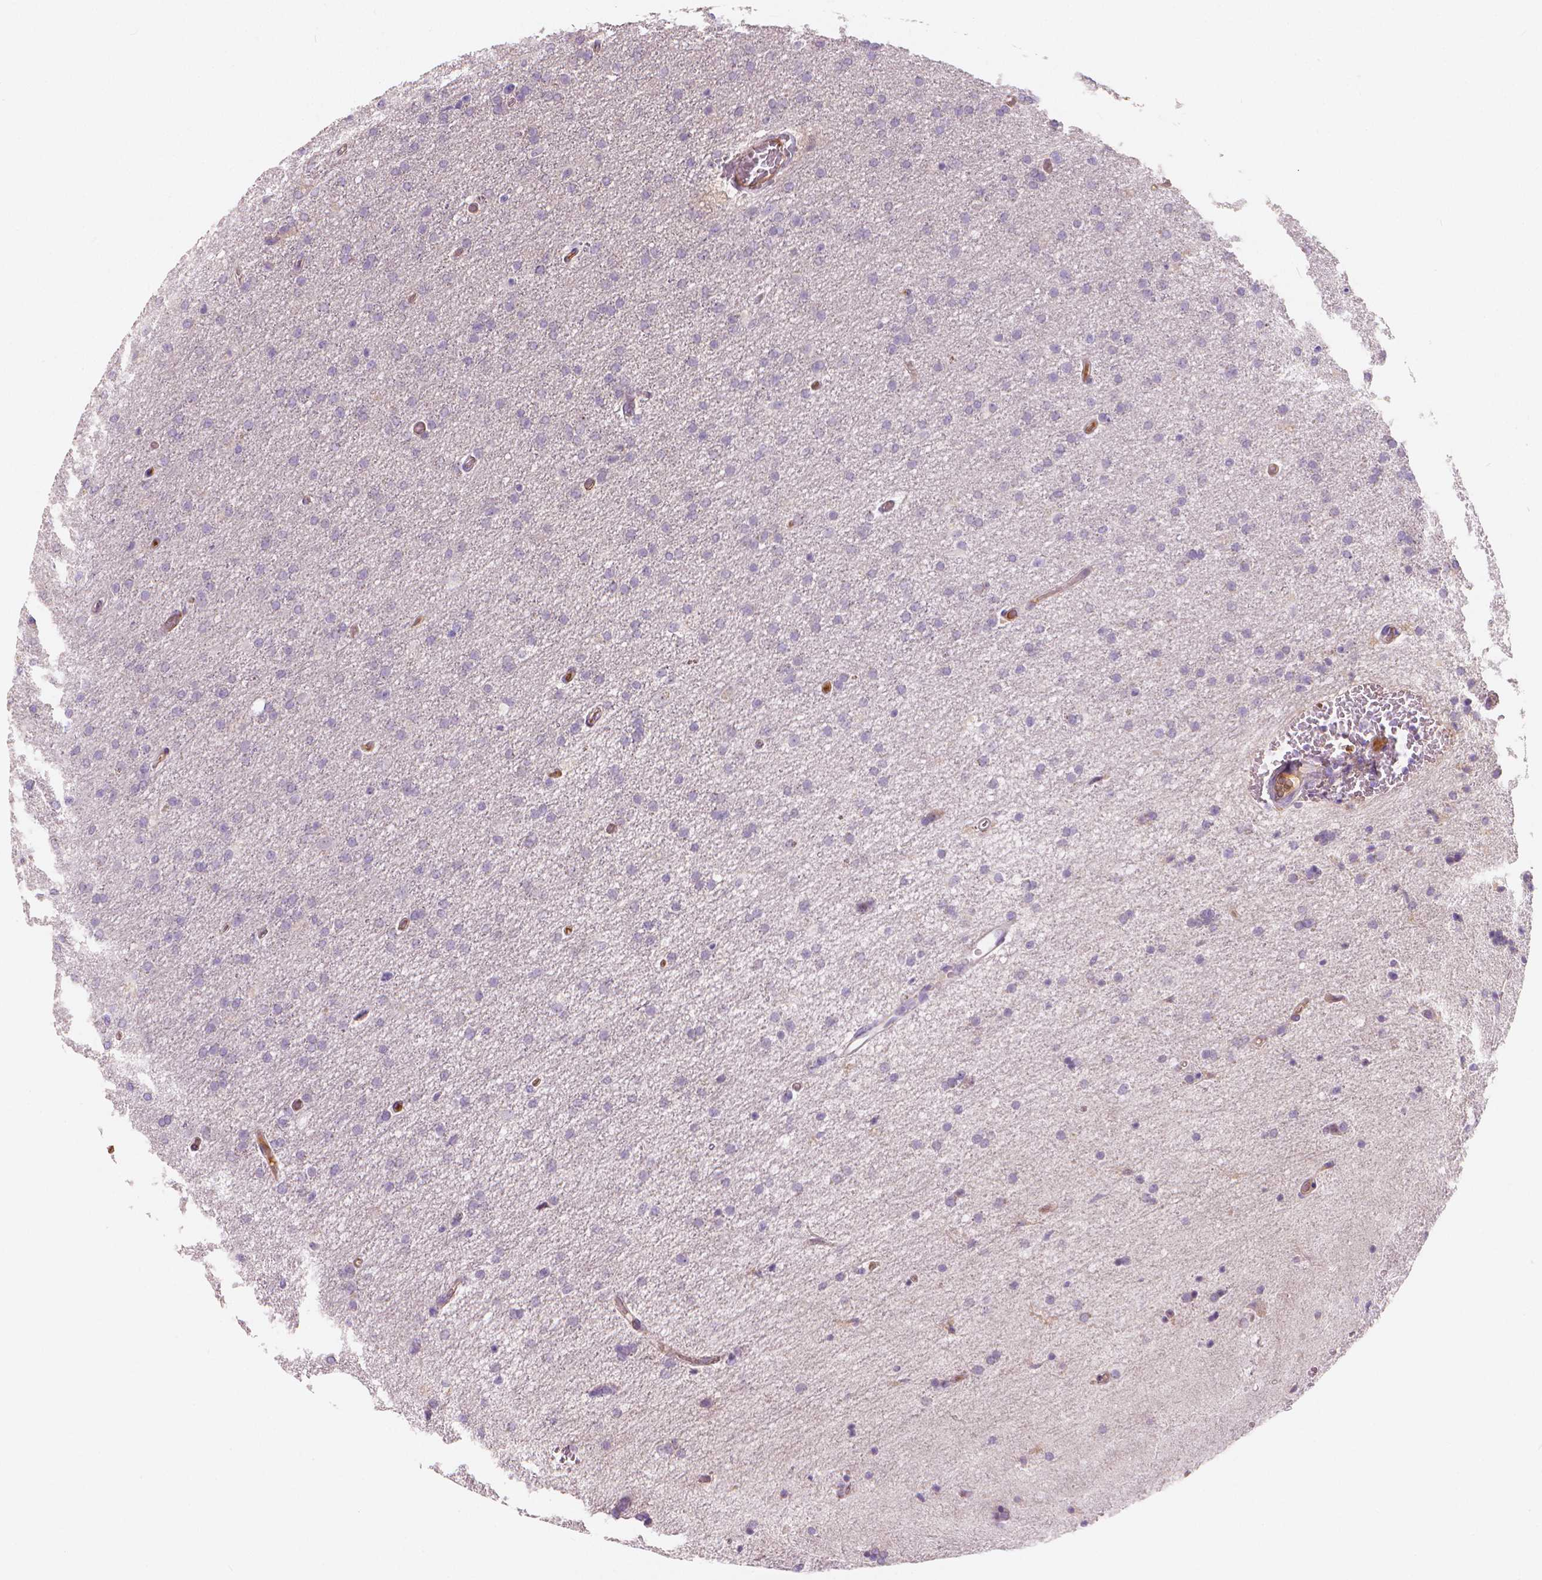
{"staining": {"intensity": "negative", "quantity": "none", "location": "none"}, "tissue": "glioma", "cell_type": "Tumor cells", "image_type": "cancer", "snomed": [{"axis": "morphology", "description": "Glioma, malignant, High grade"}, {"axis": "topography", "description": "Cerebral cortex"}], "caption": "Malignant high-grade glioma was stained to show a protein in brown. There is no significant positivity in tumor cells.", "gene": "APOA4", "patient": {"sex": "male", "age": 70}}